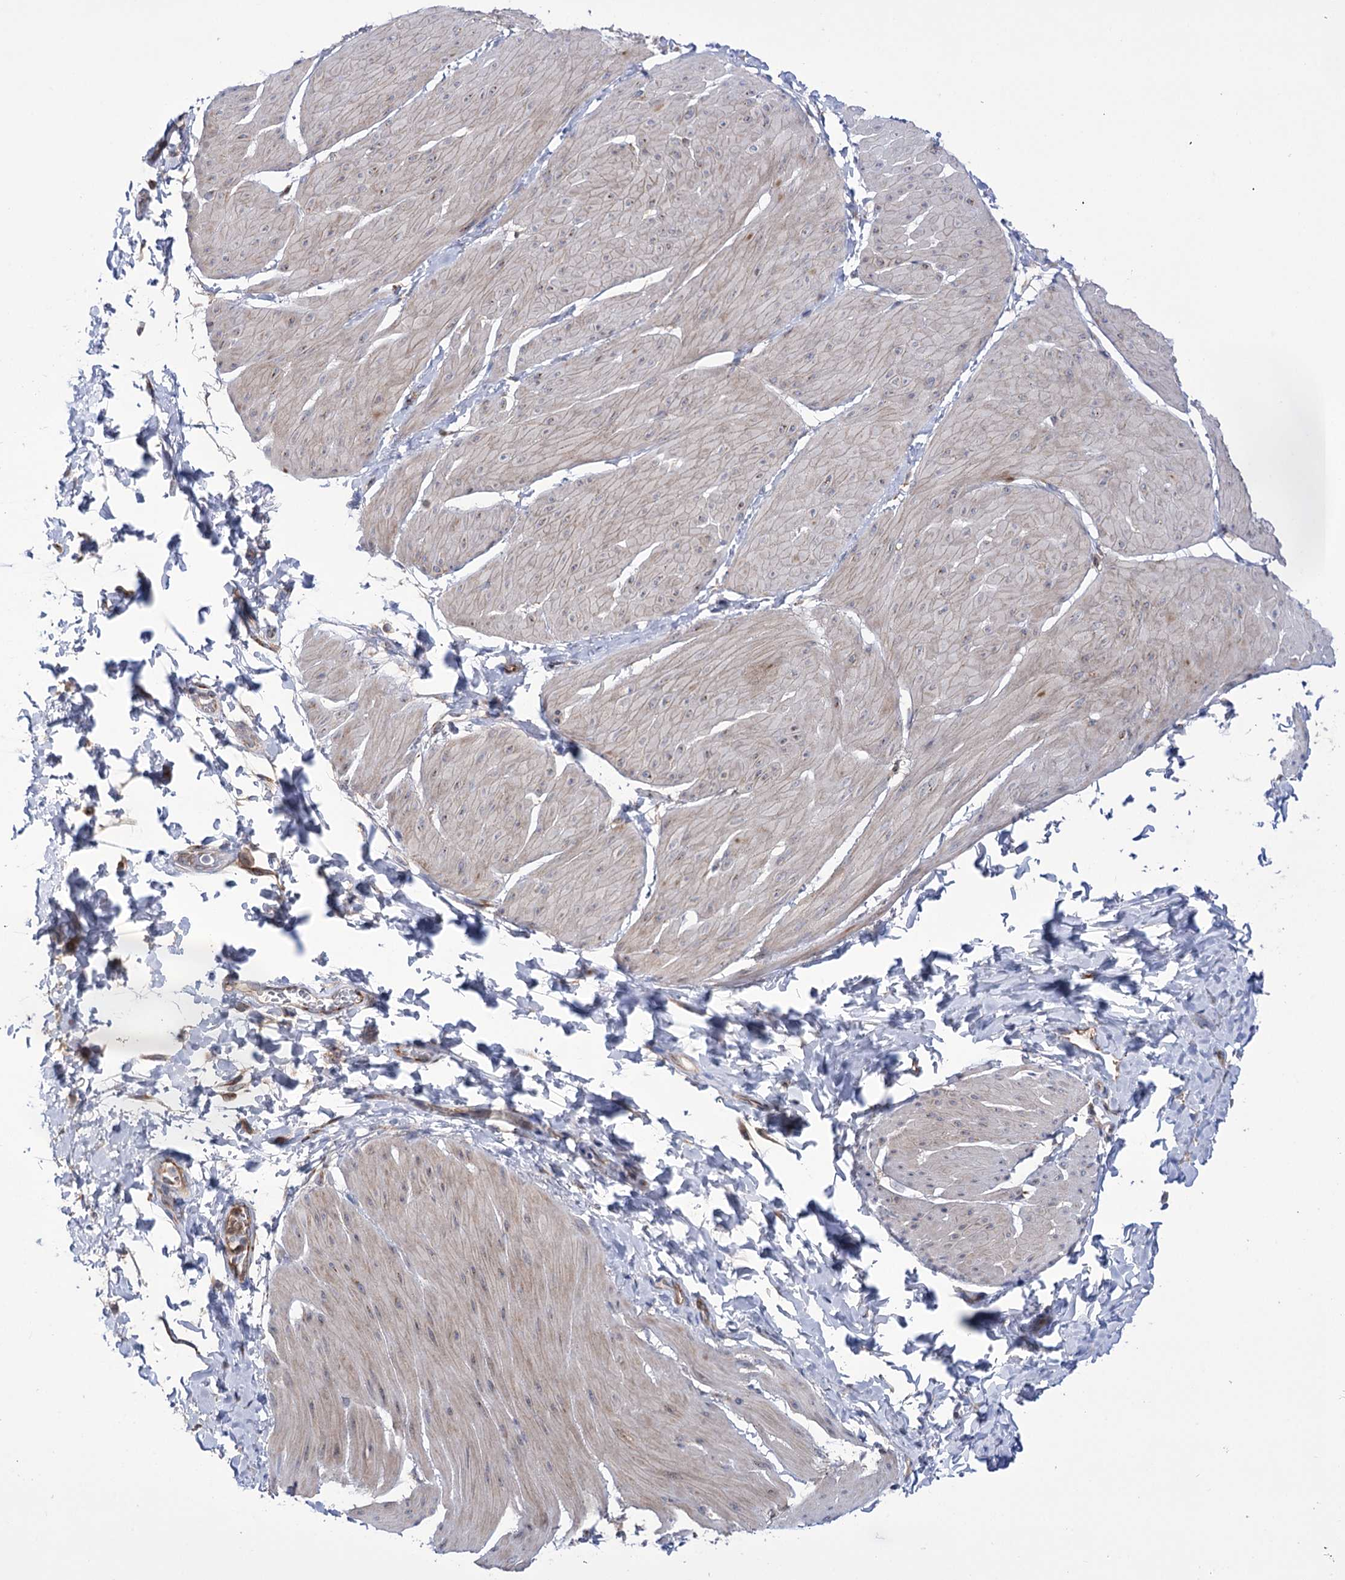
{"staining": {"intensity": "moderate", "quantity": "25%-75%", "location": "cytoplasmic/membranous"}, "tissue": "smooth muscle", "cell_type": "Smooth muscle cells", "image_type": "normal", "snomed": [{"axis": "morphology", "description": "Urothelial carcinoma, High grade"}, {"axis": "topography", "description": "Urinary bladder"}], "caption": "Immunohistochemistry (IHC) staining of normal smooth muscle, which reveals medium levels of moderate cytoplasmic/membranous expression in about 25%-75% of smooth muscle cells indicating moderate cytoplasmic/membranous protein staining. The staining was performed using DAB (3,3'-diaminobenzidine) (brown) for protein detection and nuclei were counterstained in hematoxylin (blue).", "gene": "ZNF622", "patient": {"sex": "male", "age": 46}}